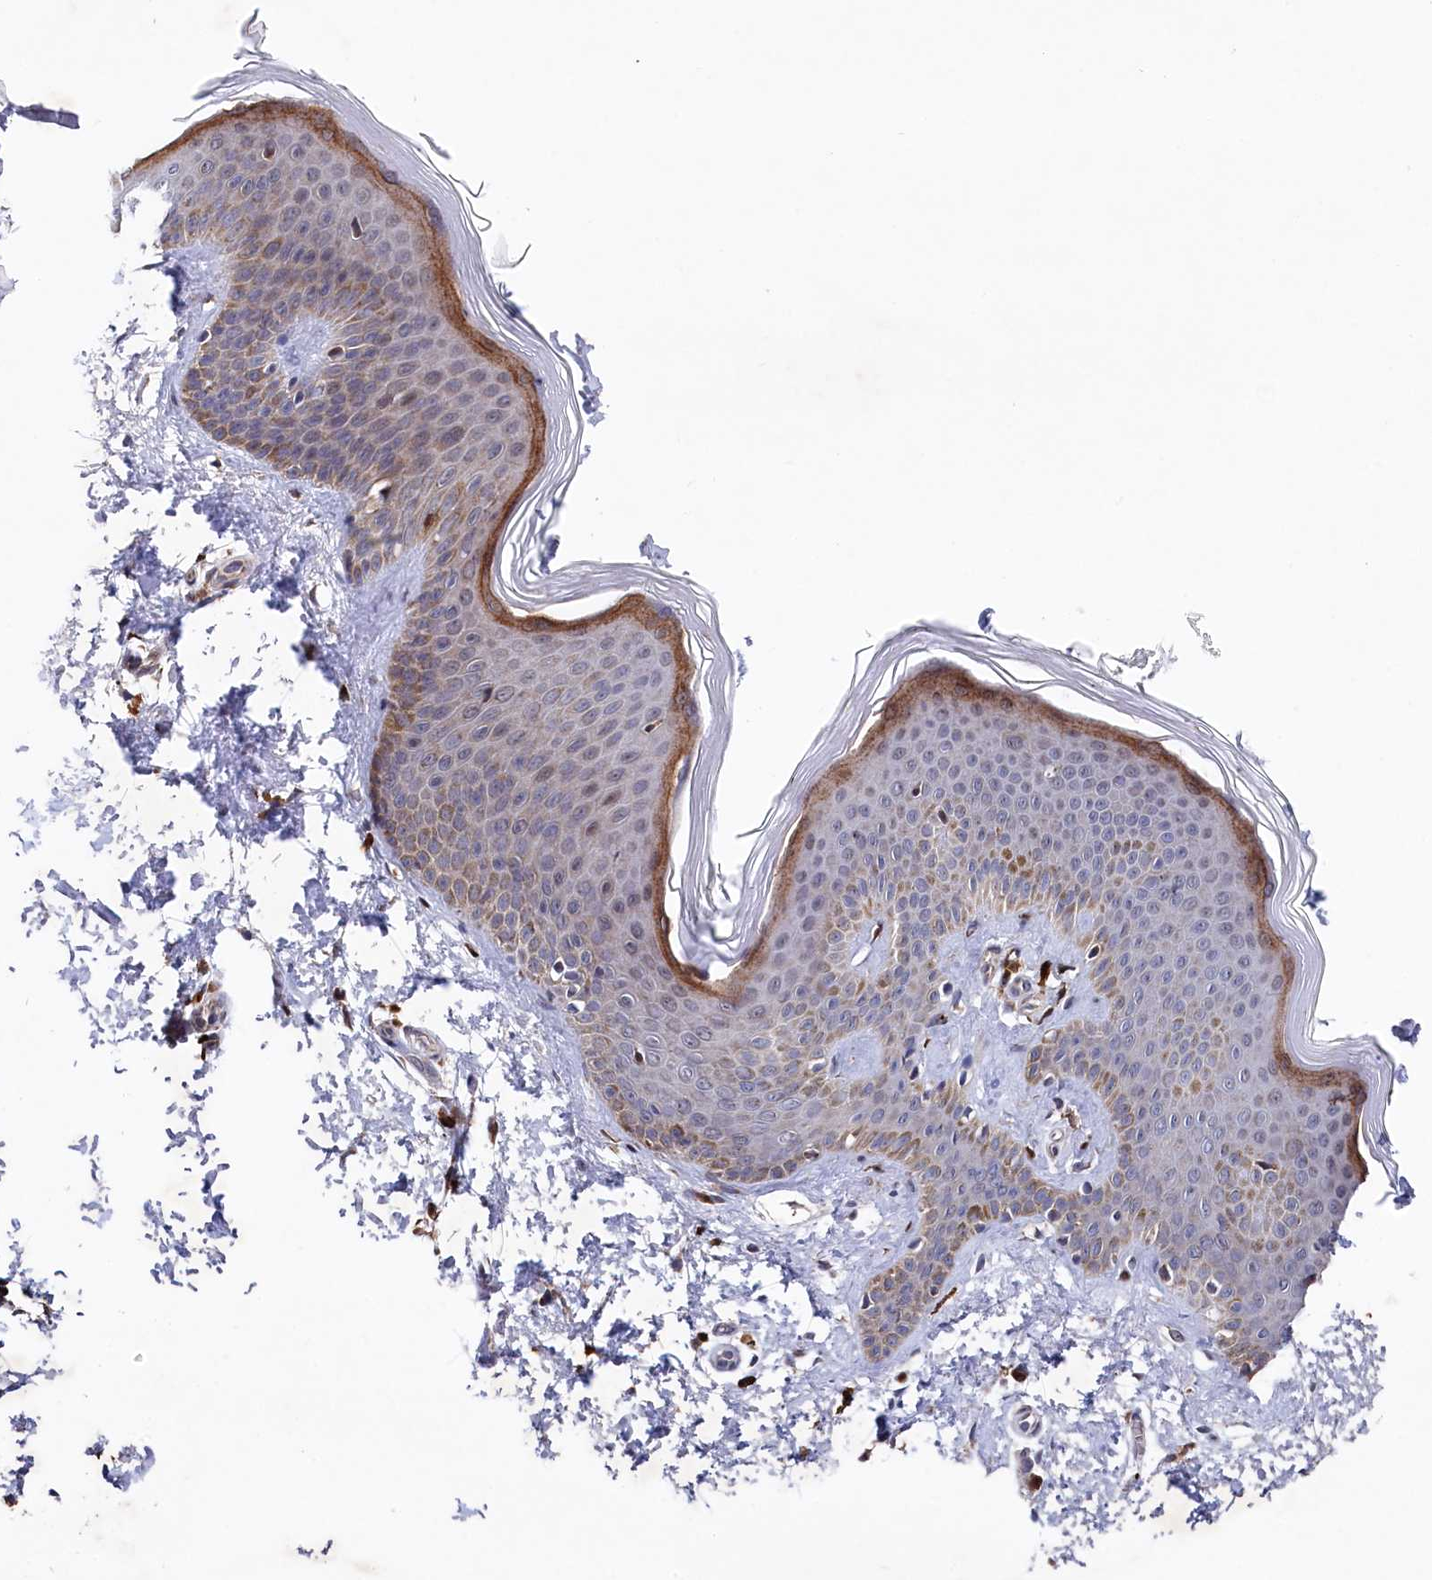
{"staining": {"intensity": "moderate", "quantity": "25%-75%", "location": "cytoplasmic/membranous"}, "tissue": "skin", "cell_type": "Fibroblasts", "image_type": "normal", "snomed": [{"axis": "morphology", "description": "Normal tissue, NOS"}, {"axis": "topography", "description": "Skin"}], "caption": "A histopathology image showing moderate cytoplasmic/membranous staining in about 25%-75% of fibroblasts in benign skin, as visualized by brown immunohistochemical staining.", "gene": "CHCHD1", "patient": {"sex": "male", "age": 36}}